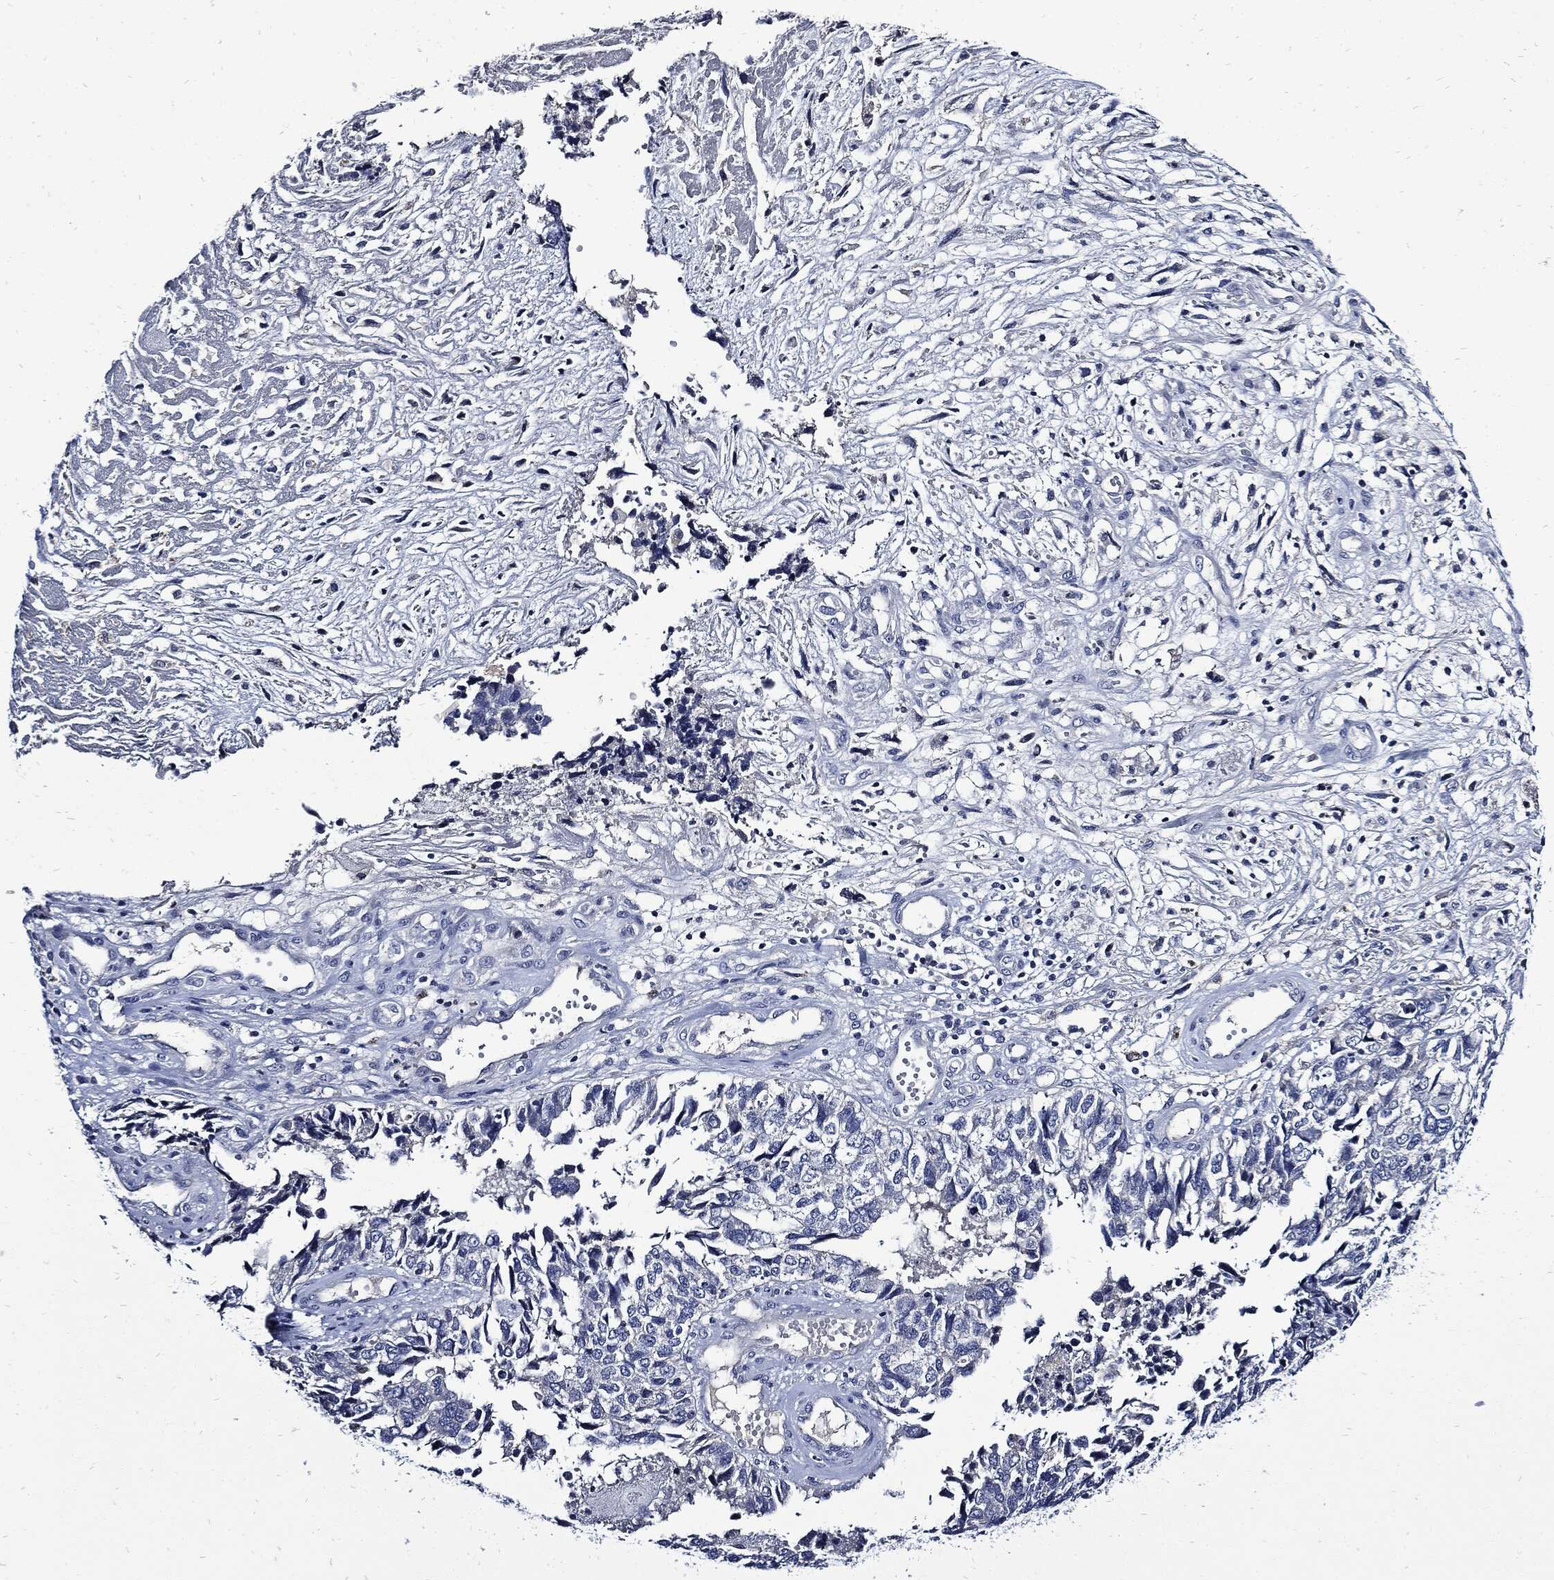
{"staining": {"intensity": "negative", "quantity": "none", "location": "none"}, "tissue": "cervical cancer", "cell_type": "Tumor cells", "image_type": "cancer", "snomed": [{"axis": "morphology", "description": "Squamous cell carcinoma, NOS"}, {"axis": "topography", "description": "Cervix"}], "caption": "Immunohistochemistry histopathology image of neoplastic tissue: human cervical squamous cell carcinoma stained with DAB reveals no significant protein positivity in tumor cells. (Brightfield microscopy of DAB immunohistochemistry at high magnification).", "gene": "CPE", "patient": {"sex": "female", "age": 63}}